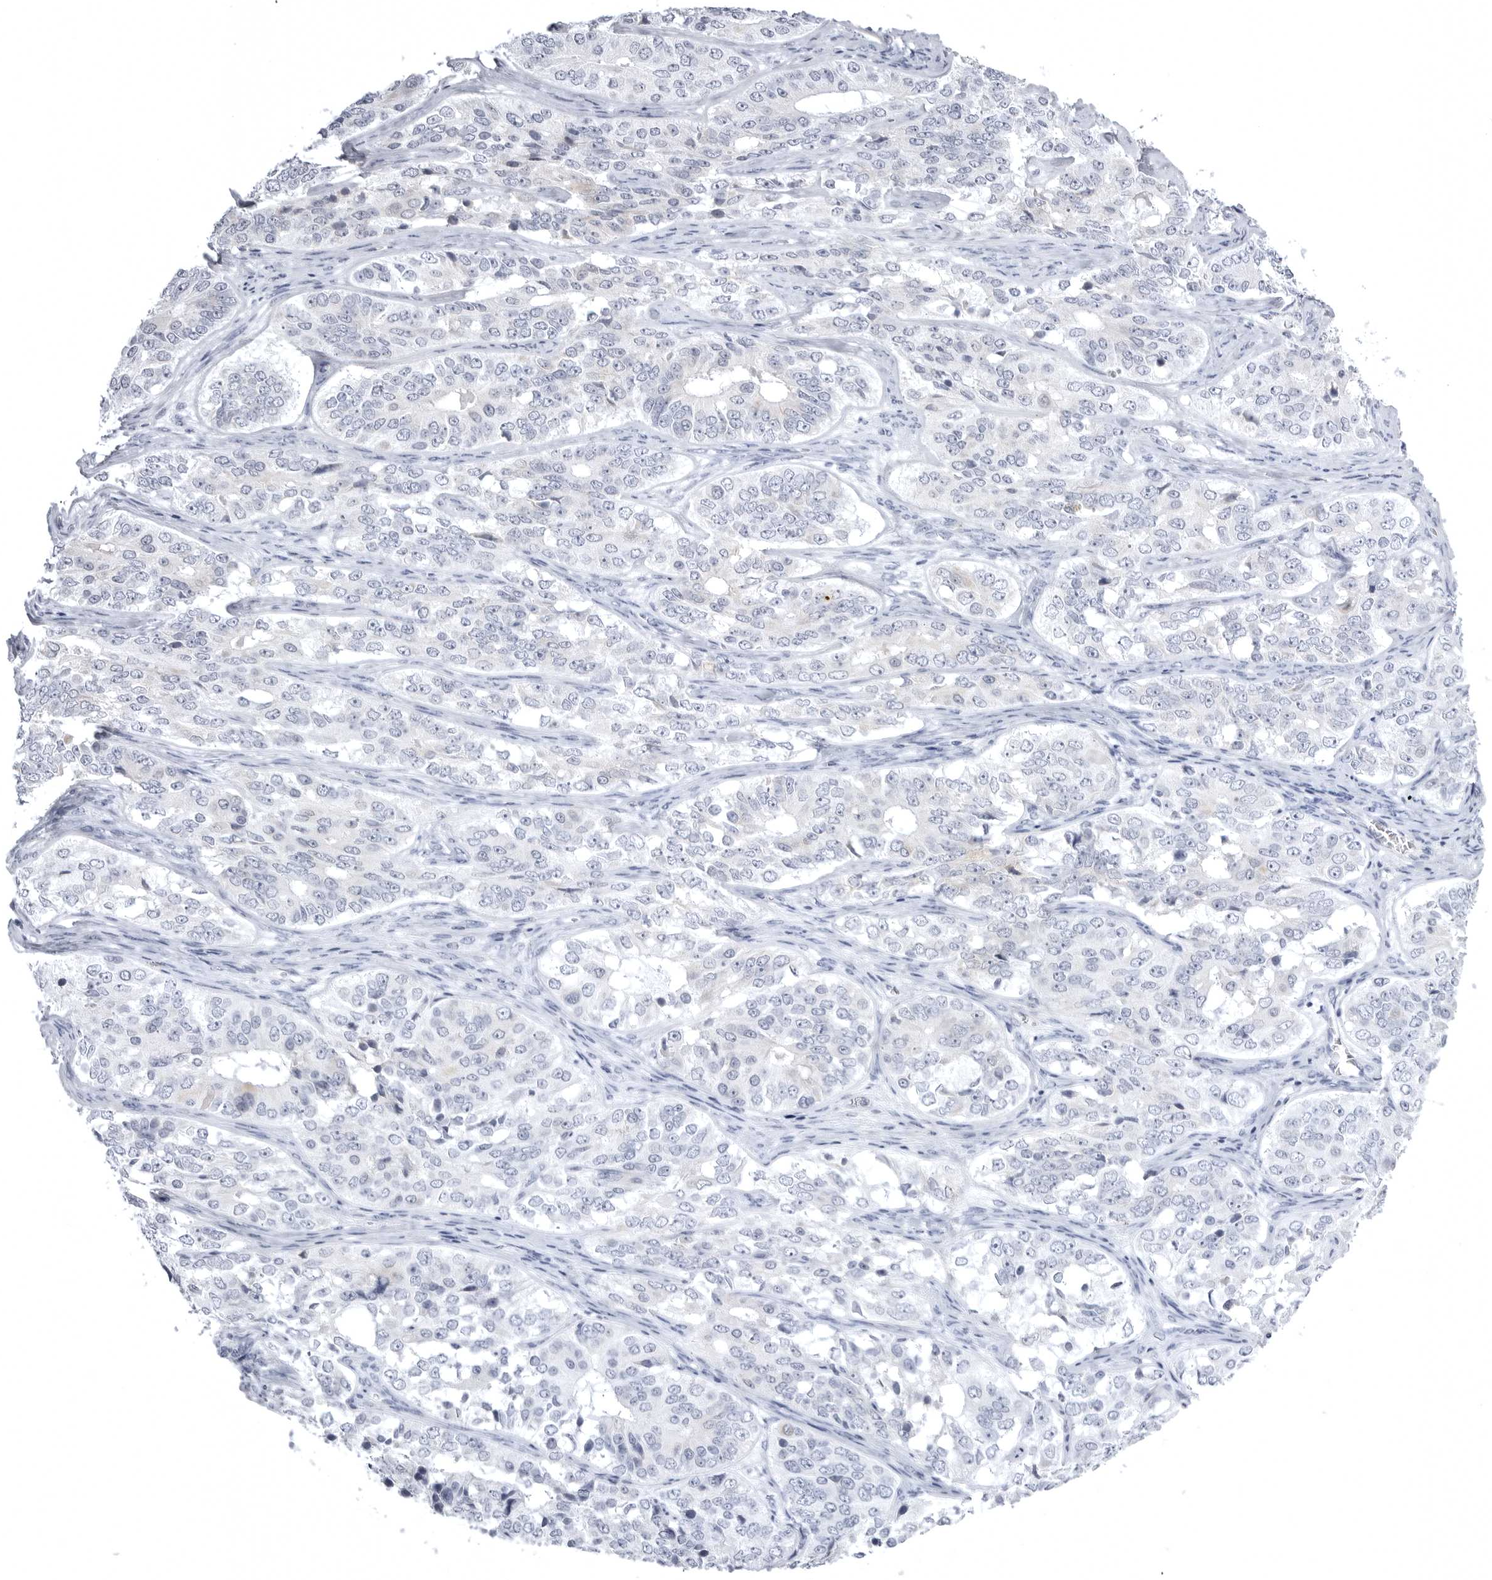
{"staining": {"intensity": "negative", "quantity": "none", "location": "none"}, "tissue": "ovarian cancer", "cell_type": "Tumor cells", "image_type": "cancer", "snomed": [{"axis": "morphology", "description": "Carcinoma, endometroid"}, {"axis": "topography", "description": "Ovary"}], "caption": "High power microscopy micrograph of an IHC photomicrograph of endometroid carcinoma (ovarian), revealing no significant staining in tumor cells. (Brightfield microscopy of DAB (3,3'-diaminobenzidine) immunohistochemistry (IHC) at high magnification).", "gene": "TUFM", "patient": {"sex": "female", "age": 51}}